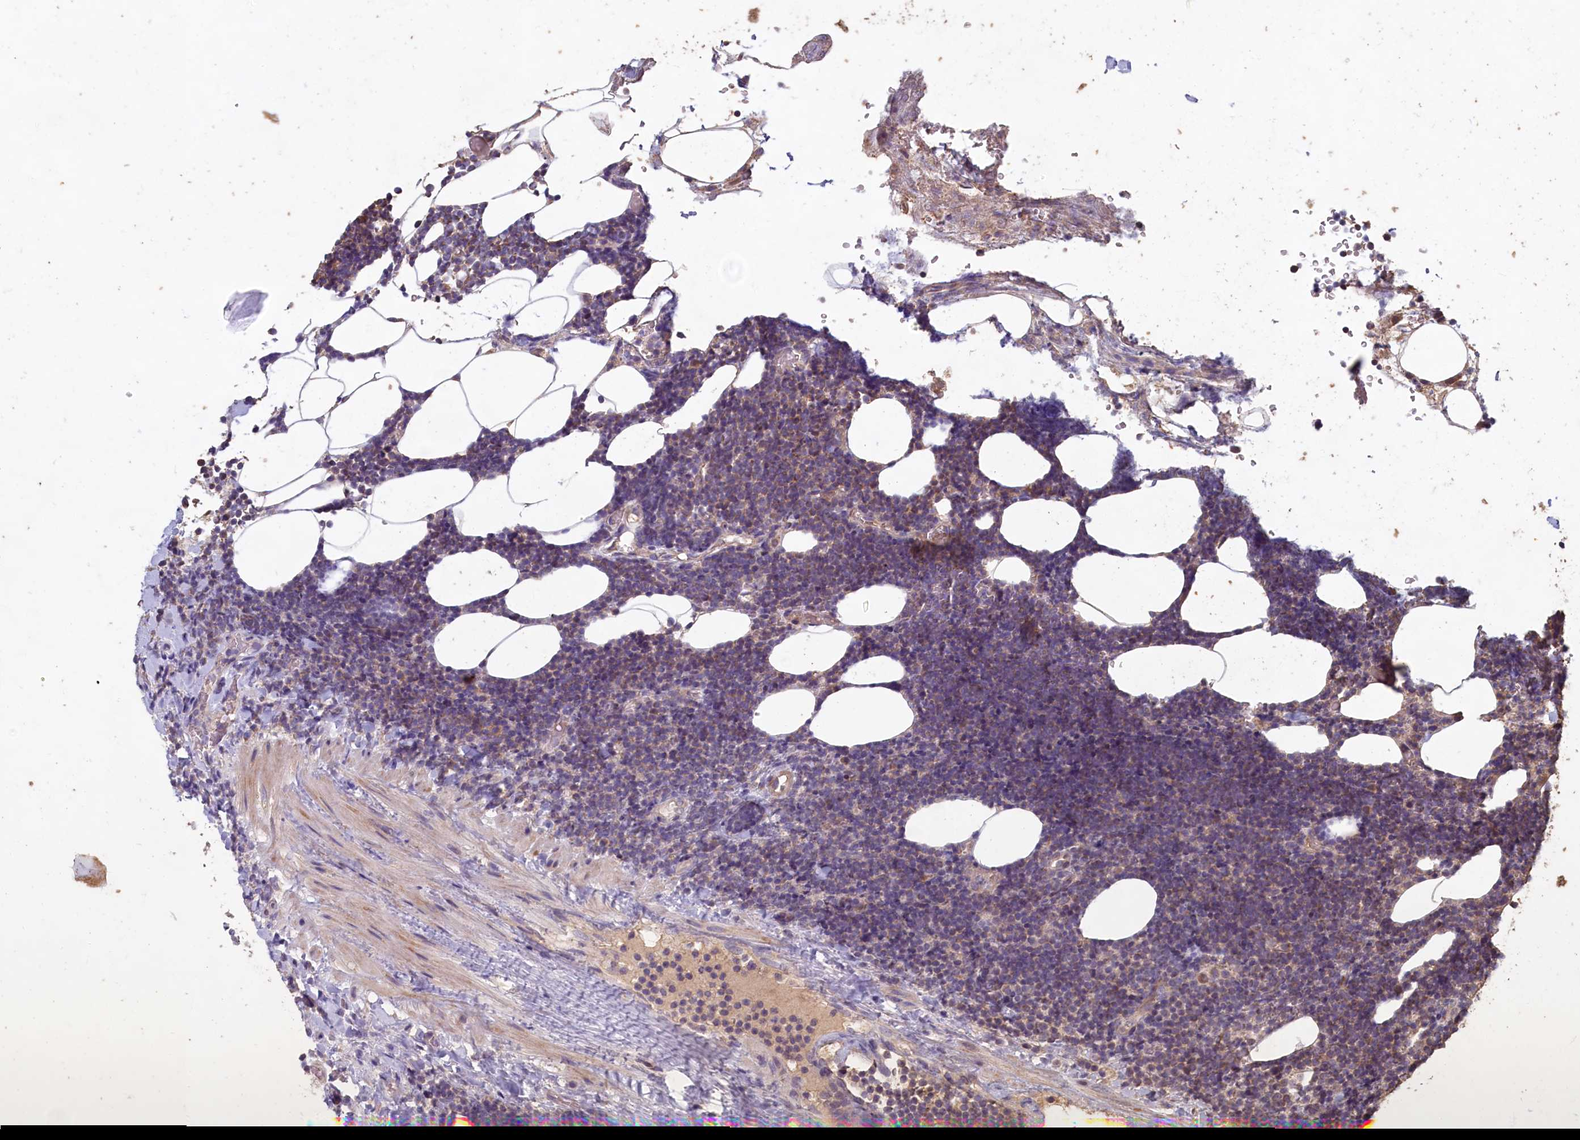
{"staining": {"intensity": "weak", "quantity": "<25%", "location": "cytoplasmic/membranous"}, "tissue": "lymphoma", "cell_type": "Tumor cells", "image_type": "cancer", "snomed": [{"axis": "morphology", "description": "Malignant lymphoma, non-Hodgkin's type, Low grade"}, {"axis": "topography", "description": "Lymph node"}], "caption": "Immunohistochemistry histopathology image of neoplastic tissue: human lymphoma stained with DAB exhibits no significant protein staining in tumor cells. Nuclei are stained in blue.", "gene": "FUNDC1", "patient": {"sex": "male", "age": 66}}